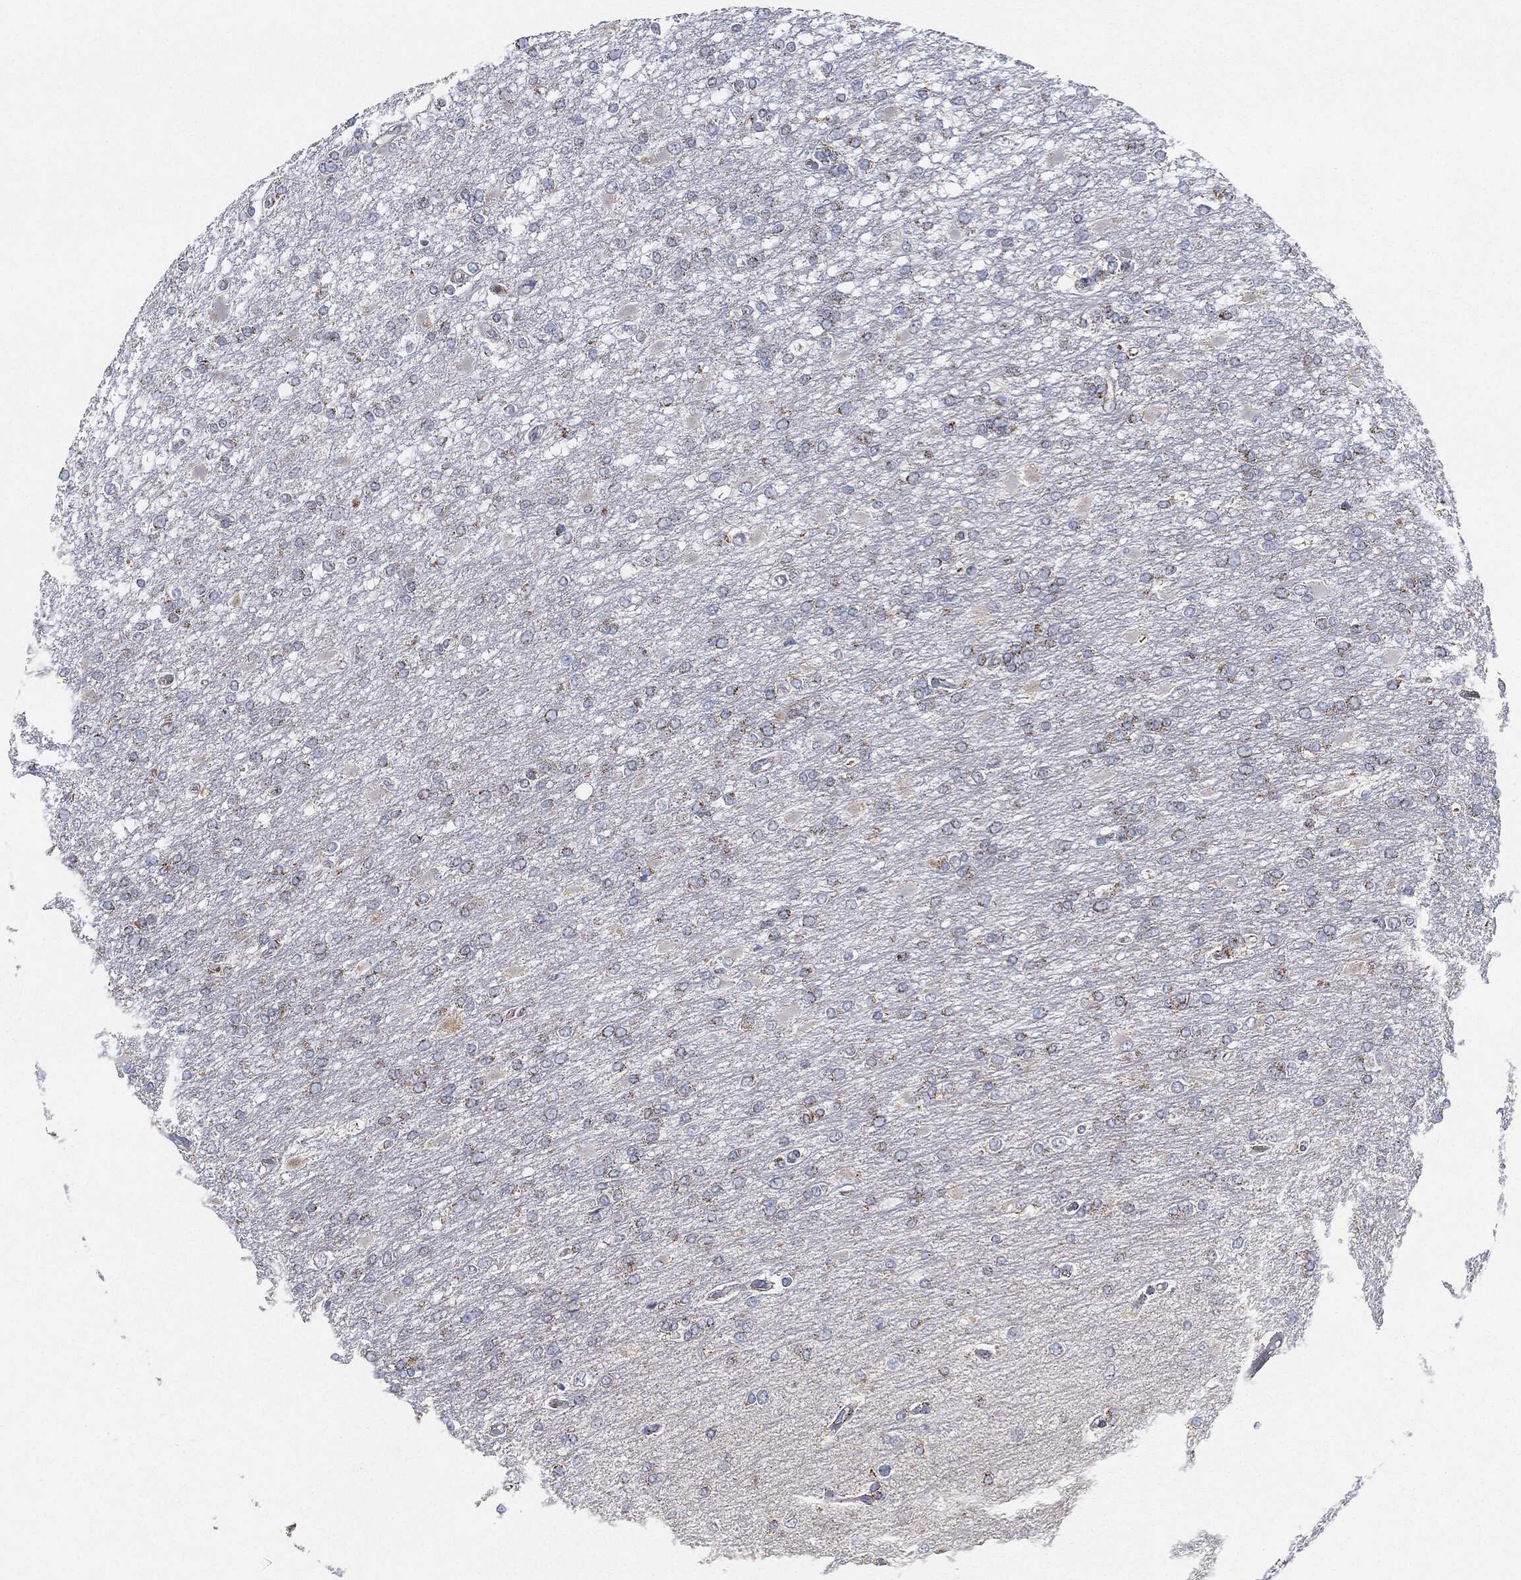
{"staining": {"intensity": "moderate", "quantity": "<25%", "location": "cytoplasmic/membranous"}, "tissue": "glioma", "cell_type": "Tumor cells", "image_type": "cancer", "snomed": [{"axis": "morphology", "description": "Glioma, malignant, High grade"}, {"axis": "topography", "description": "Cerebral cortex"}], "caption": "Glioma tissue reveals moderate cytoplasmic/membranous staining in about <25% of tumor cells, visualized by immunohistochemistry.", "gene": "CAPN15", "patient": {"sex": "male", "age": 79}}